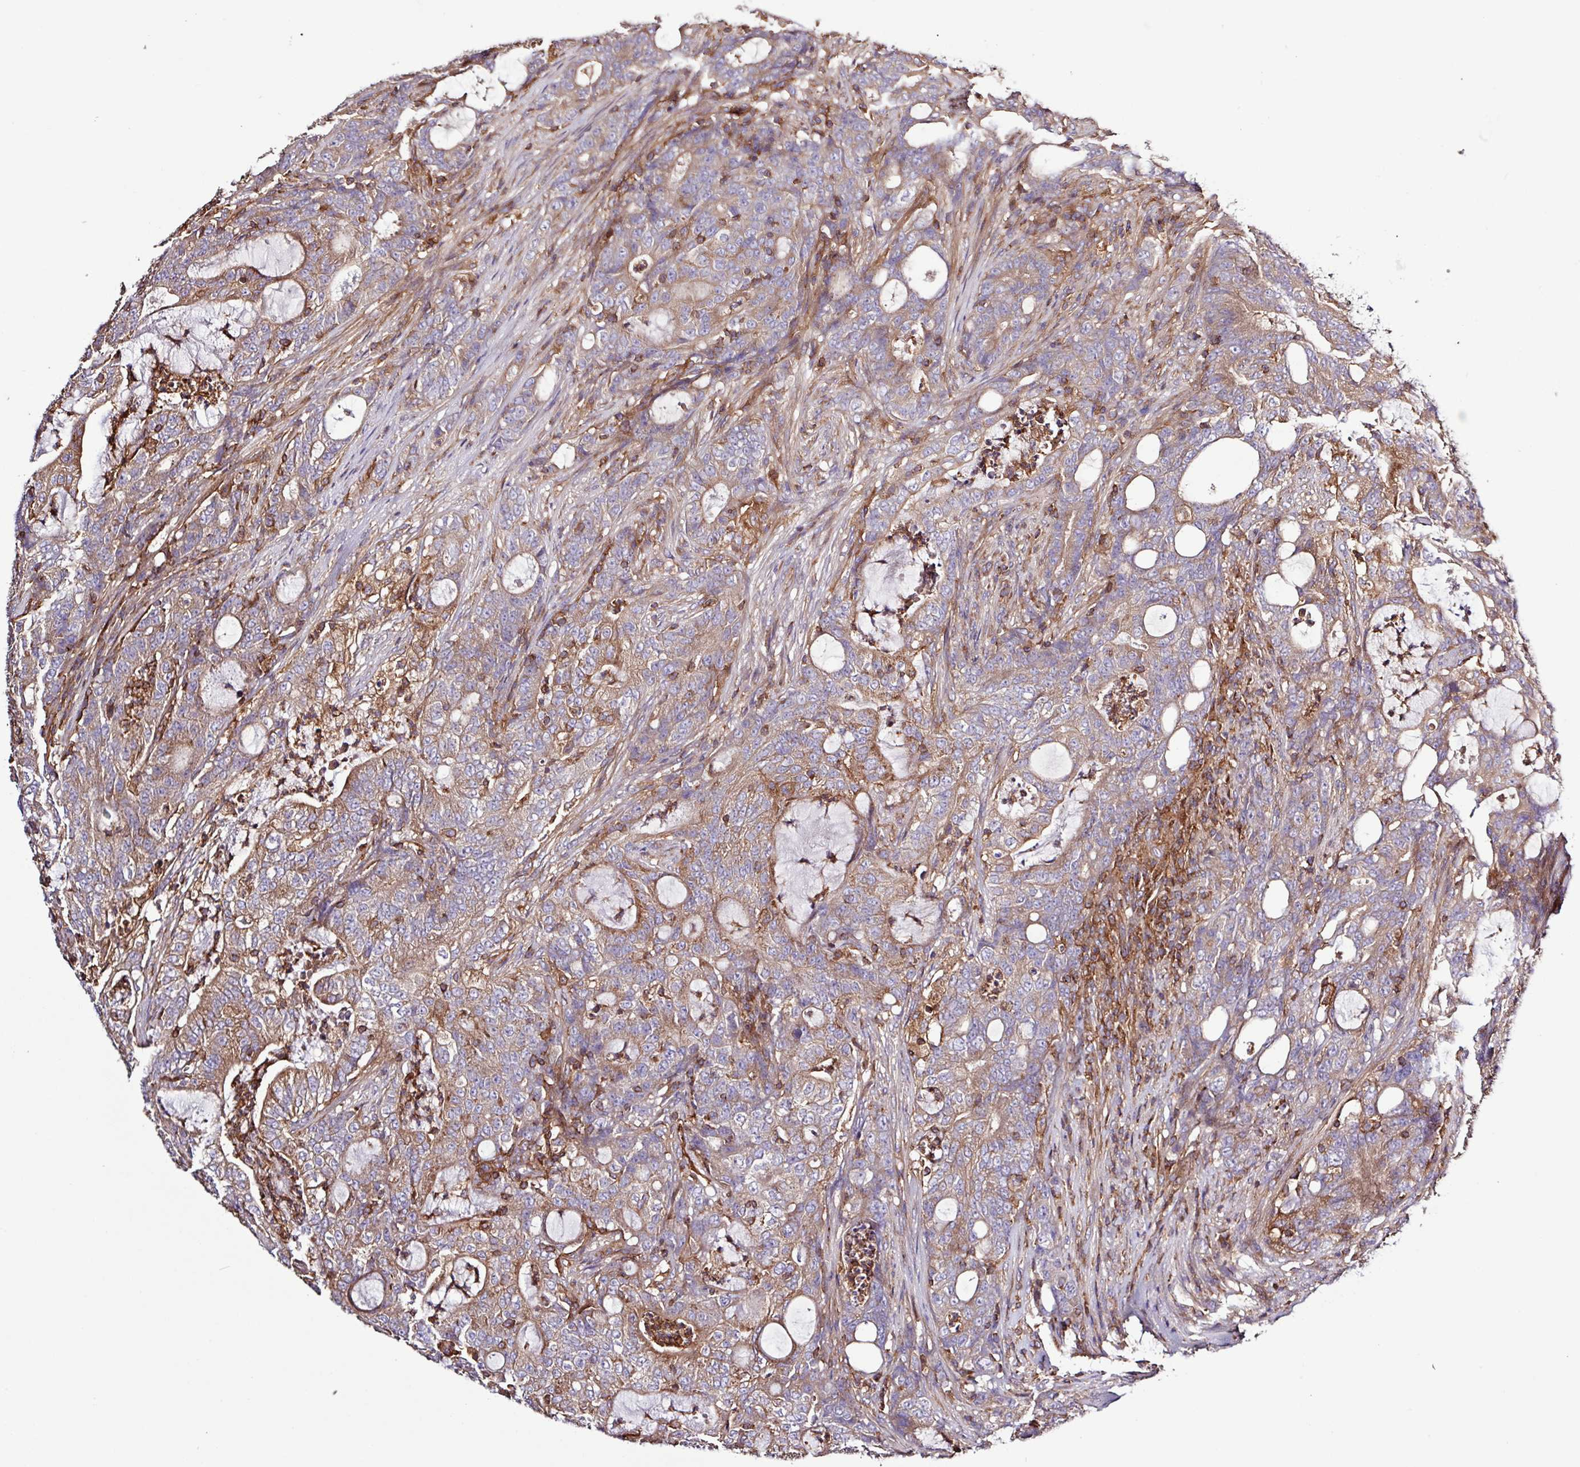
{"staining": {"intensity": "moderate", "quantity": ">75%", "location": "cytoplasmic/membranous"}, "tissue": "colorectal cancer", "cell_type": "Tumor cells", "image_type": "cancer", "snomed": [{"axis": "morphology", "description": "Adenocarcinoma, NOS"}, {"axis": "topography", "description": "Colon"}], "caption": "Colorectal cancer (adenocarcinoma) stained with a brown dye reveals moderate cytoplasmic/membranous positive positivity in approximately >75% of tumor cells.", "gene": "ACTR3", "patient": {"sex": "male", "age": 83}}